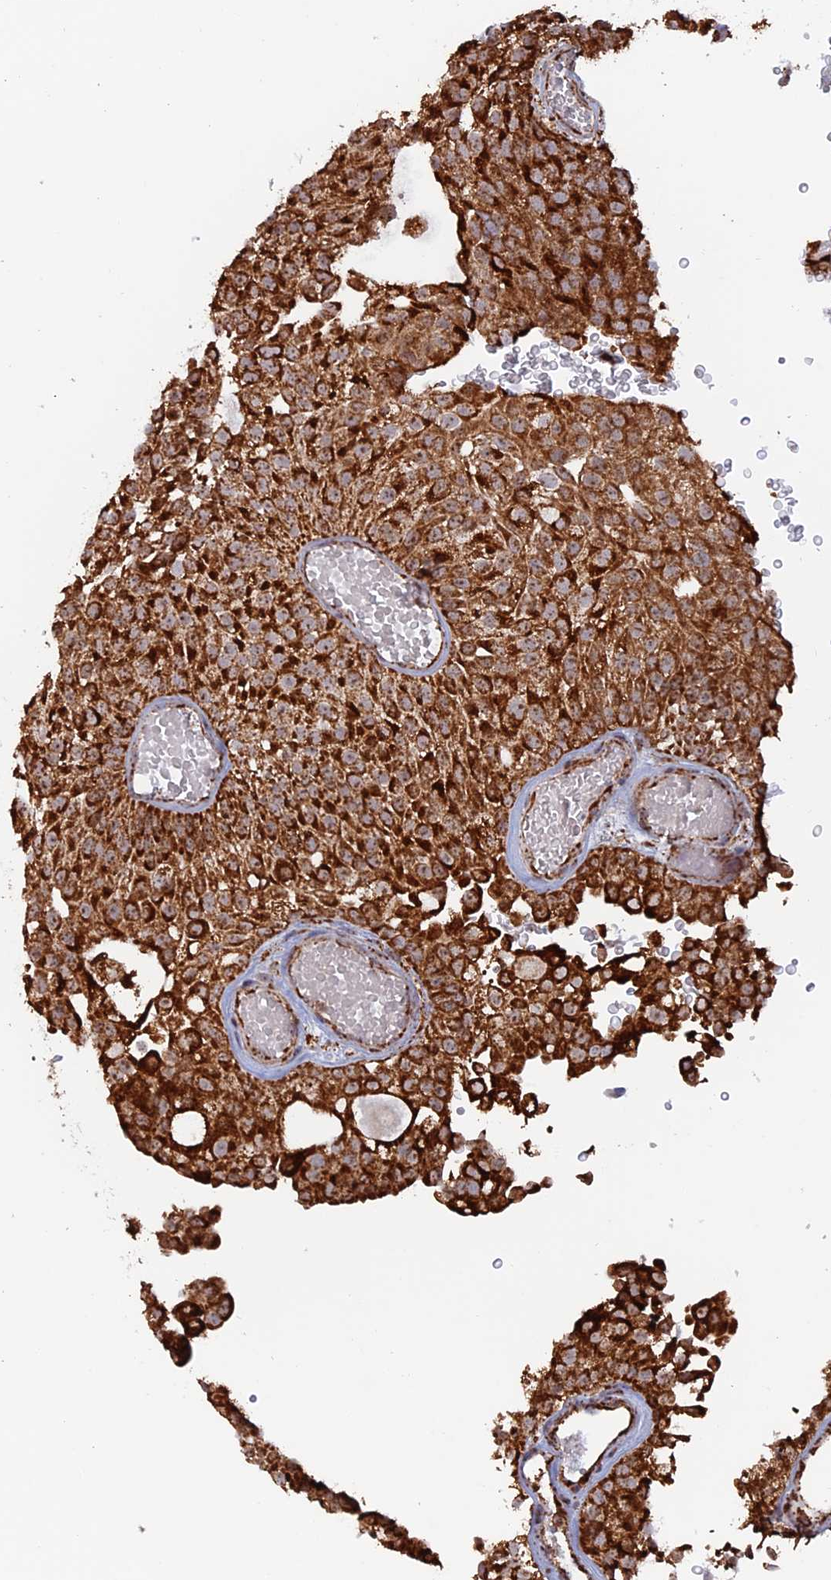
{"staining": {"intensity": "strong", "quantity": ">75%", "location": "cytoplasmic/membranous"}, "tissue": "urothelial cancer", "cell_type": "Tumor cells", "image_type": "cancer", "snomed": [{"axis": "morphology", "description": "Urothelial carcinoma, Low grade"}, {"axis": "topography", "description": "Urinary bladder"}], "caption": "A photomicrograph showing strong cytoplasmic/membranous expression in about >75% of tumor cells in urothelial carcinoma (low-grade), as visualized by brown immunohistochemical staining.", "gene": "DTYMK", "patient": {"sex": "male", "age": 78}}